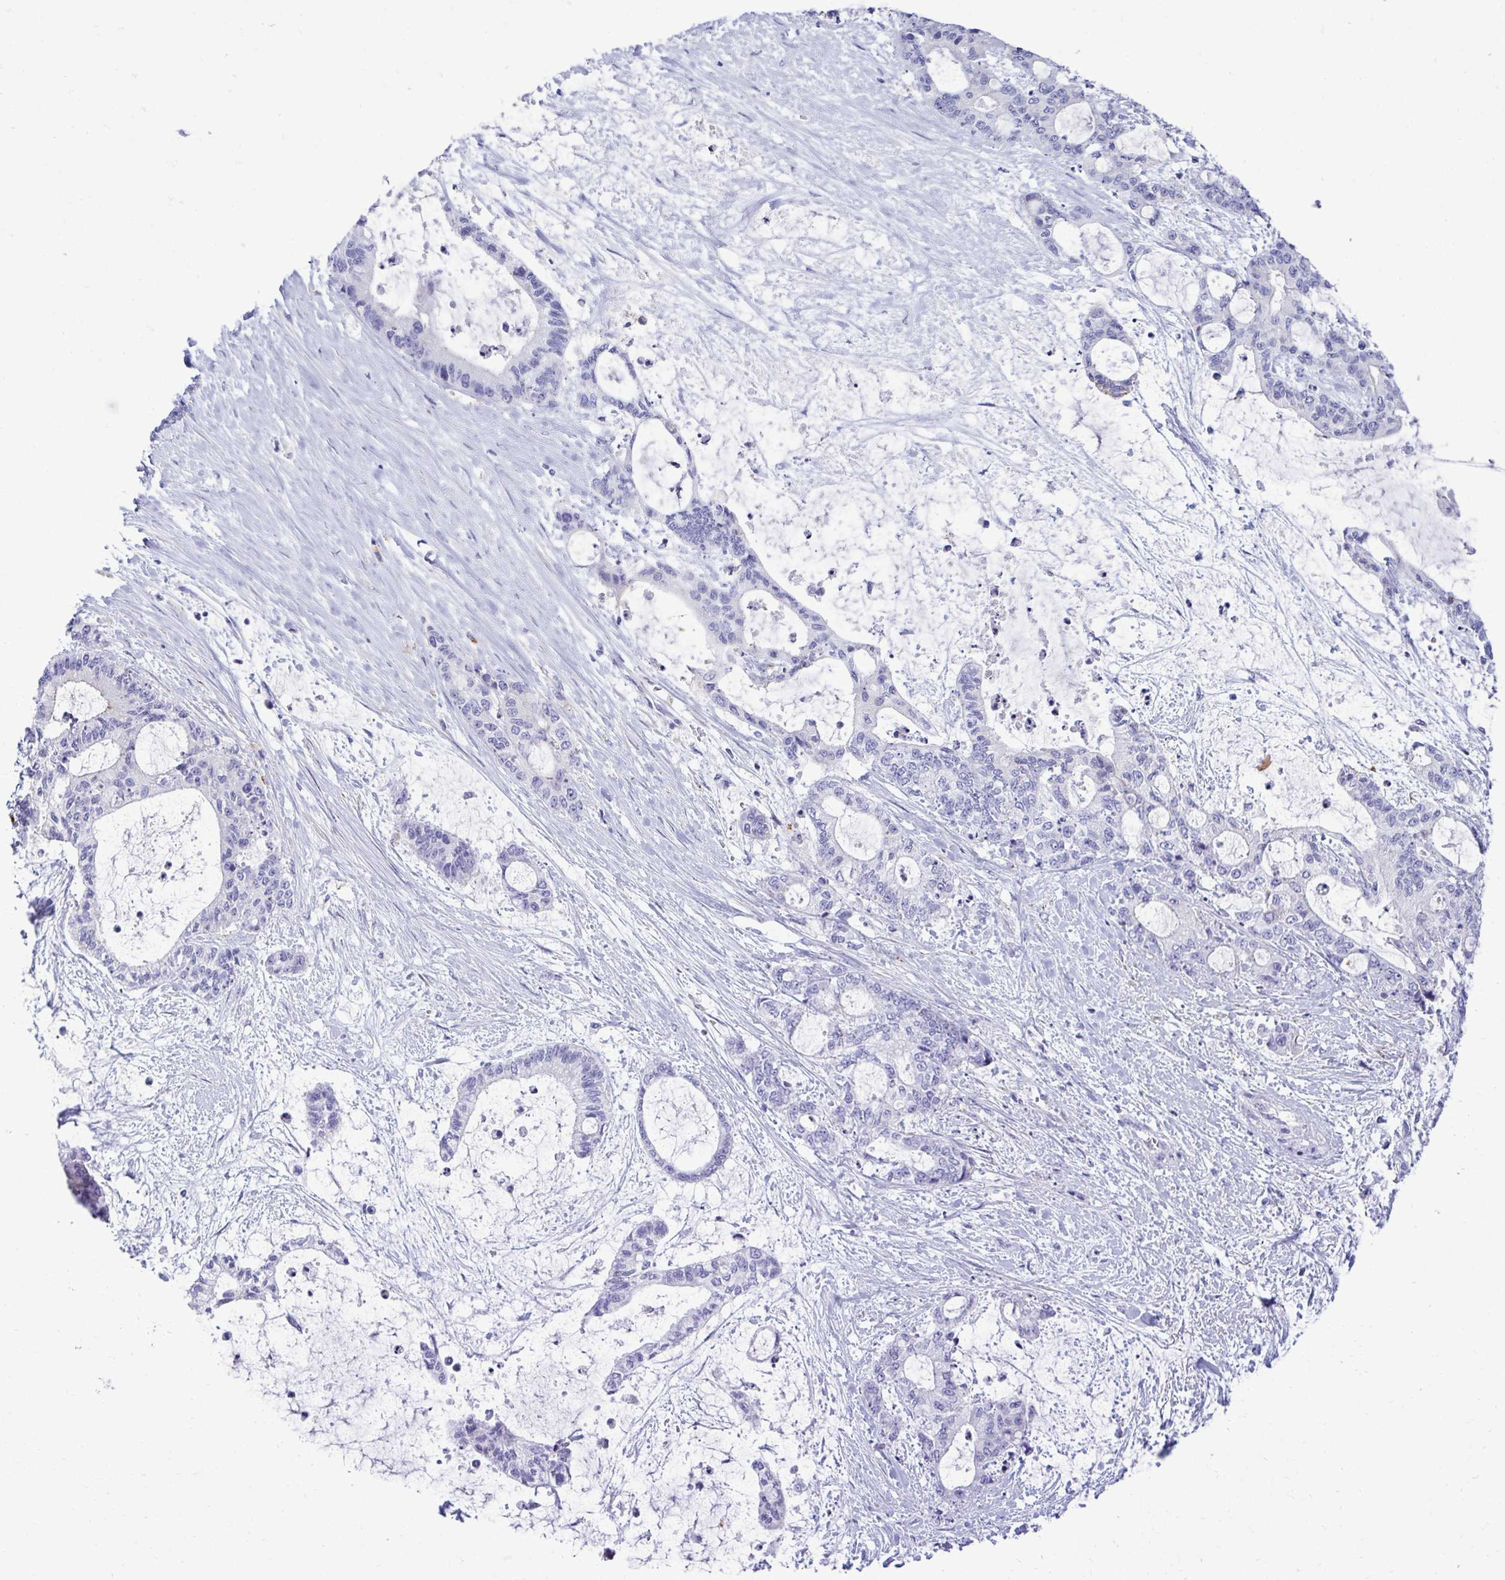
{"staining": {"intensity": "negative", "quantity": "none", "location": "none"}, "tissue": "liver cancer", "cell_type": "Tumor cells", "image_type": "cancer", "snomed": [{"axis": "morphology", "description": "Normal tissue, NOS"}, {"axis": "morphology", "description": "Cholangiocarcinoma"}, {"axis": "topography", "description": "Liver"}, {"axis": "topography", "description": "Peripheral nerve tissue"}], "caption": "Tumor cells show no significant protein staining in cholangiocarcinoma (liver).", "gene": "AIG1", "patient": {"sex": "female", "age": 73}}